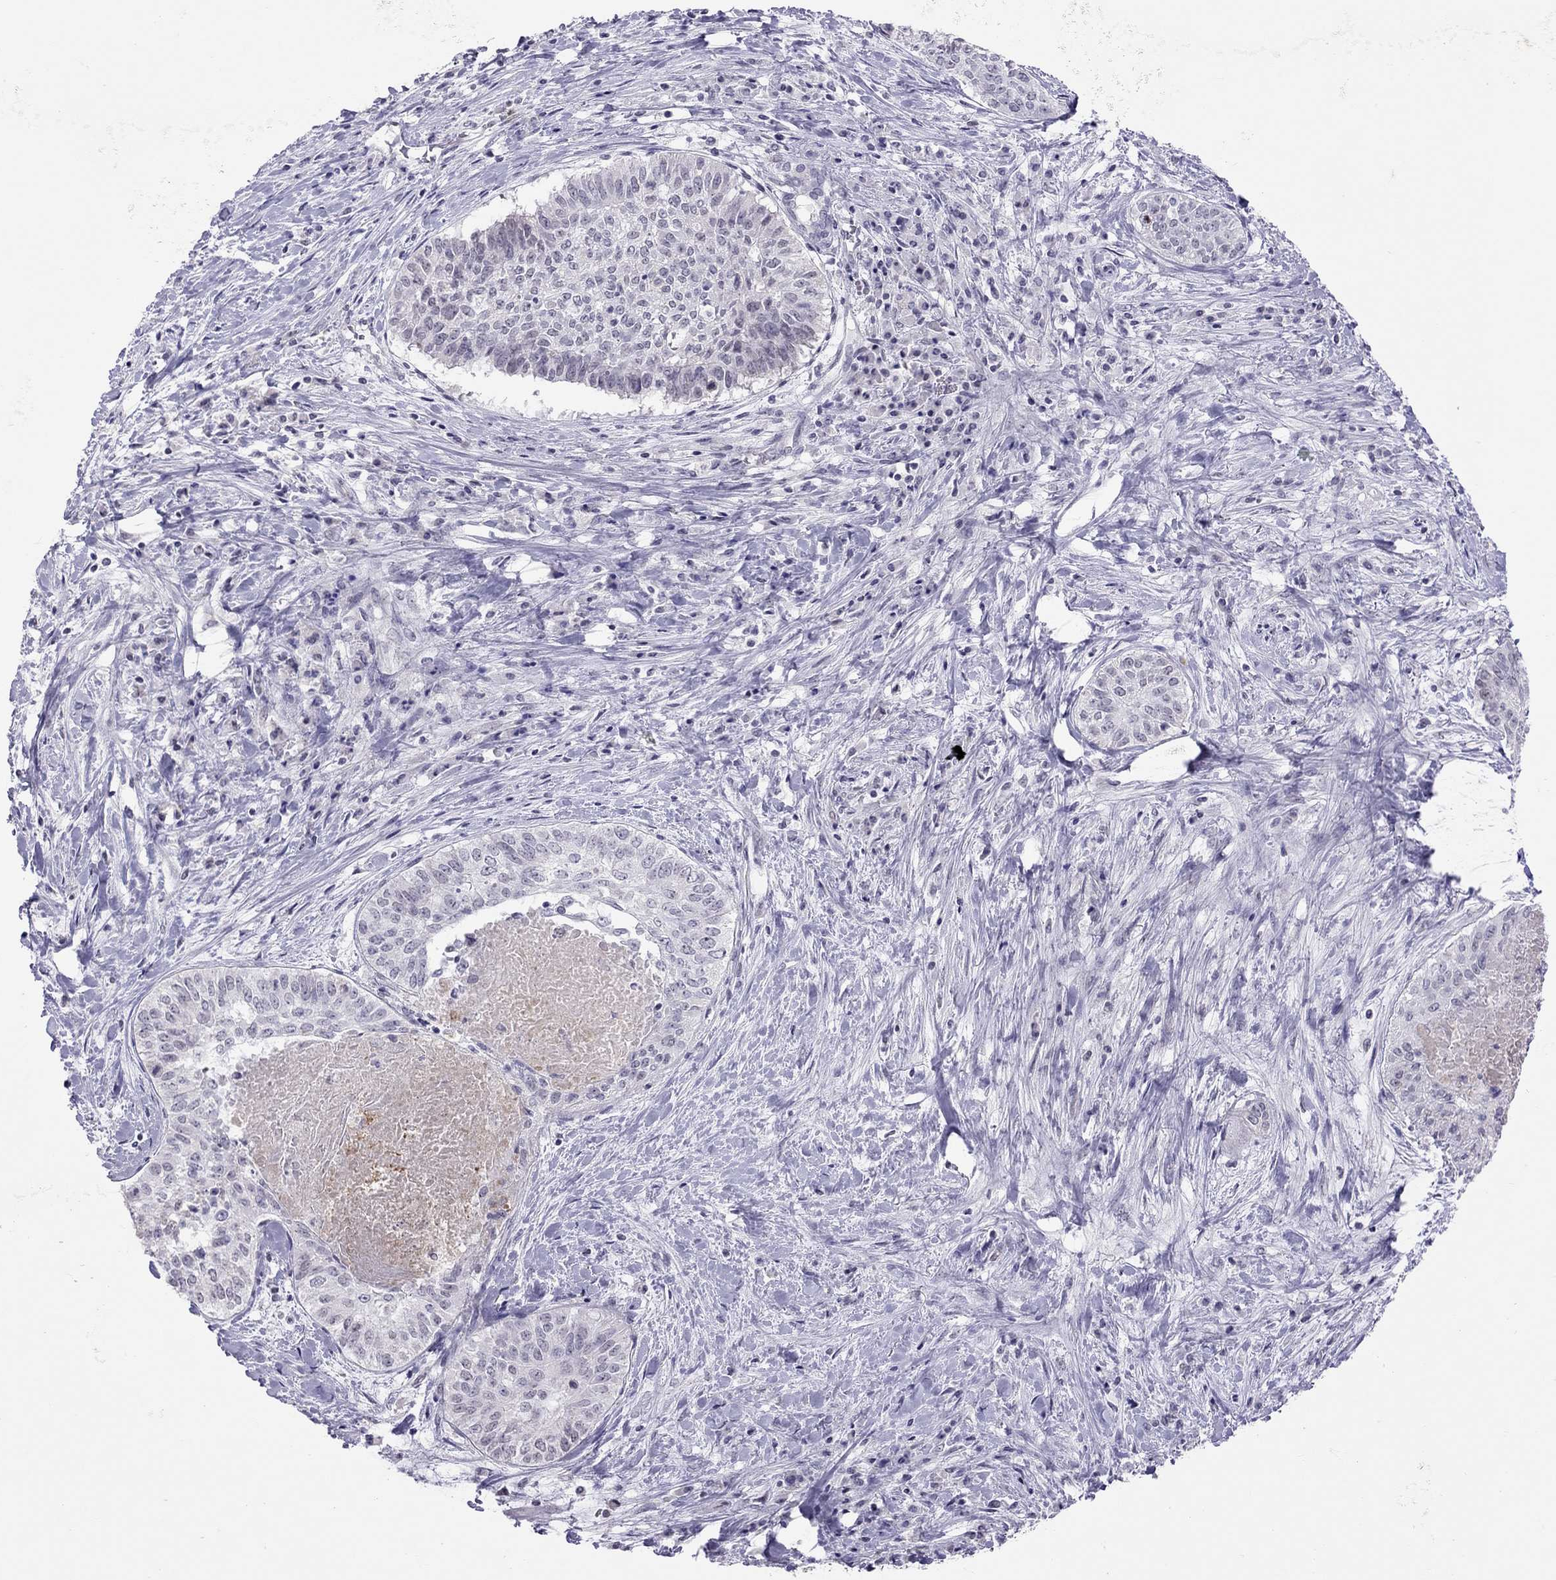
{"staining": {"intensity": "negative", "quantity": "none", "location": "none"}, "tissue": "lung cancer", "cell_type": "Tumor cells", "image_type": "cancer", "snomed": [{"axis": "morphology", "description": "Squamous cell carcinoma, NOS"}, {"axis": "topography", "description": "Lung"}], "caption": "A high-resolution photomicrograph shows immunohistochemistry staining of lung cancer, which demonstrates no significant positivity in tumor cells. The staining was performed using DAB (3,3'-diaminobenzidine) to visualize the protein expression in brown, while the nuclei were stained in blue with hematoxylin (Magnification: 20x).", "gene": "JHY", "patient": {"sex": "male", "age": 64}}